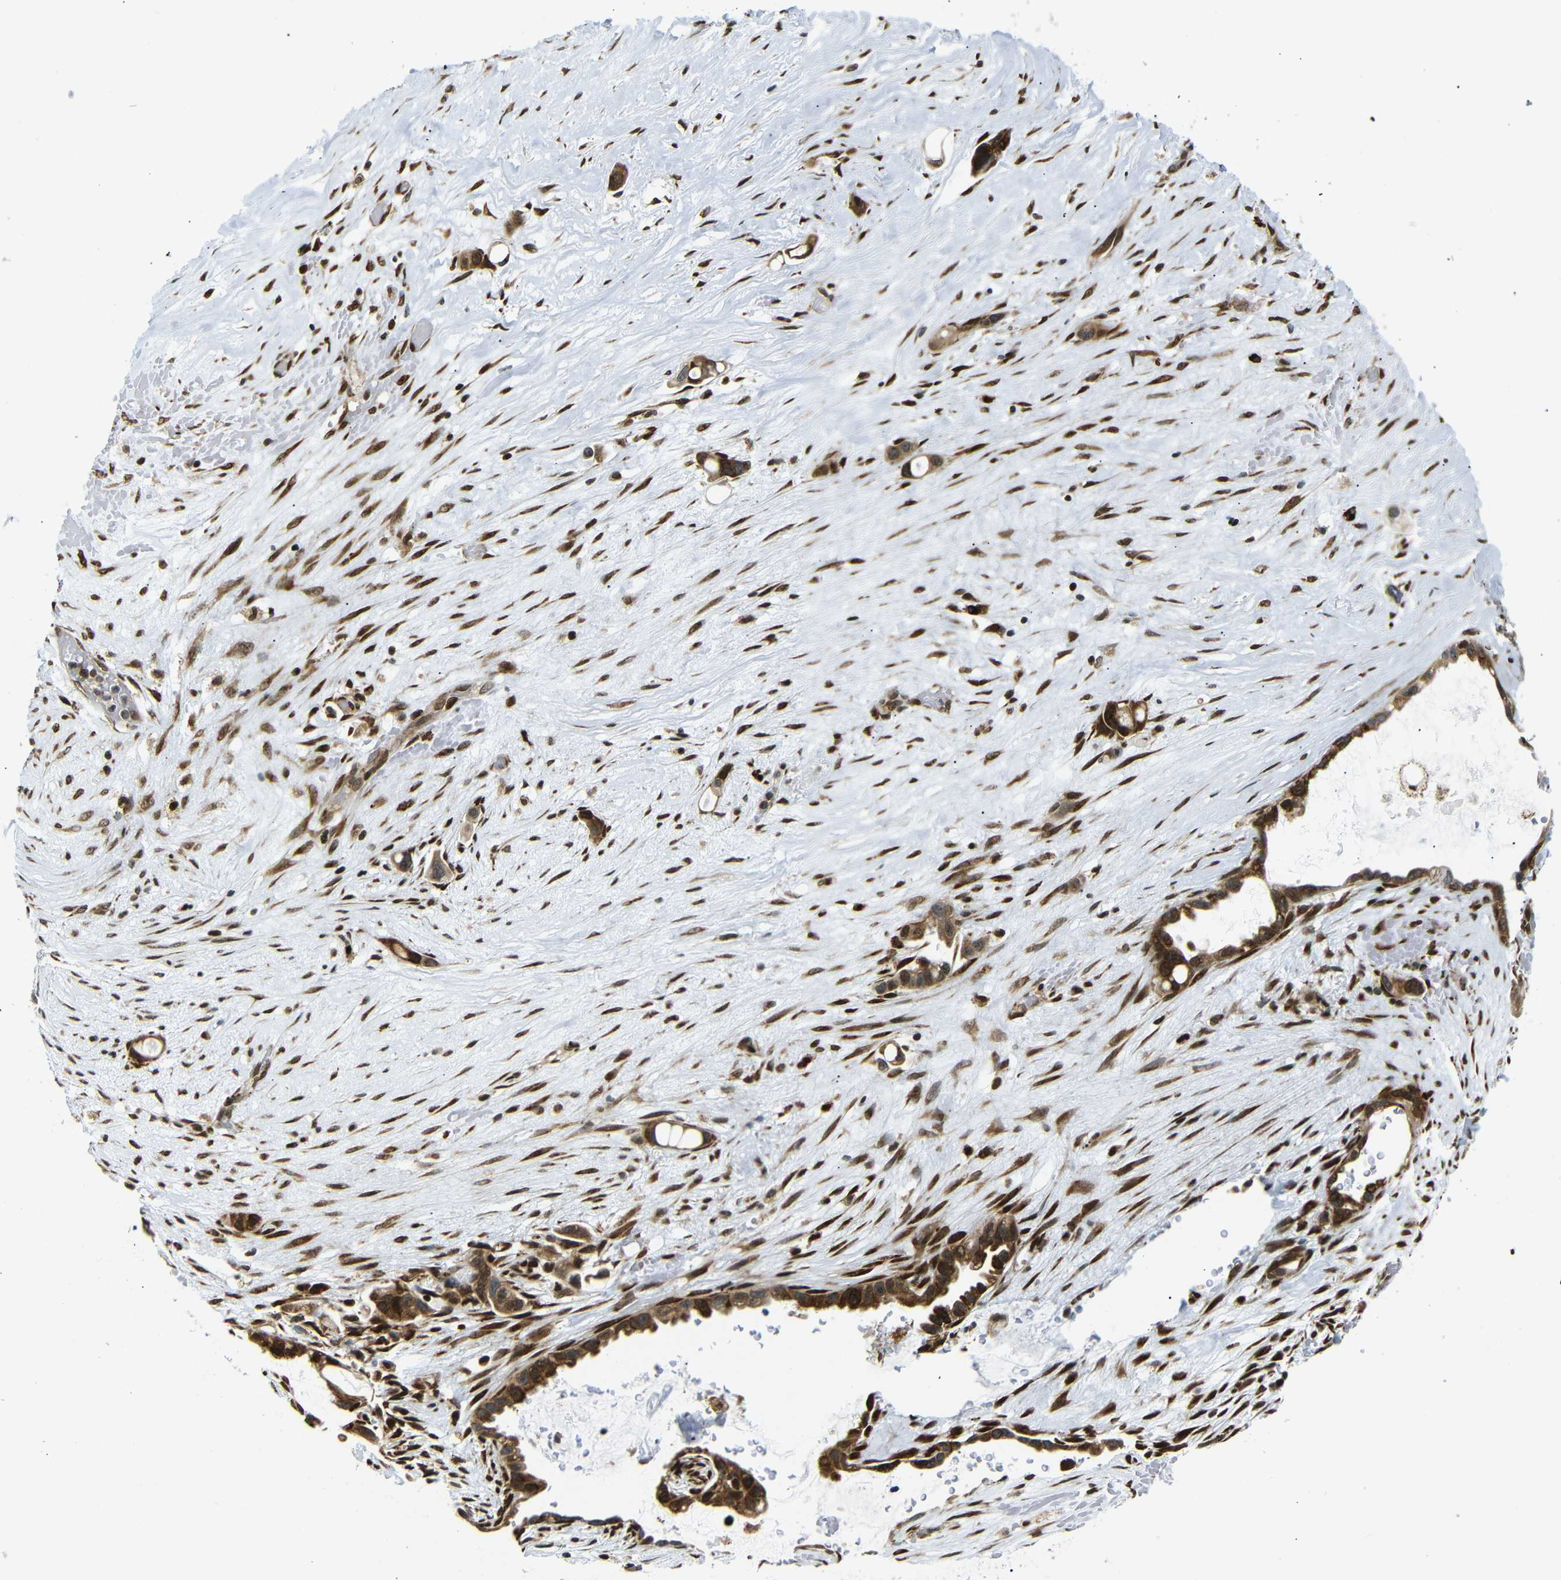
{"staining": {"intensity": "moderate", "quantity": ">75%", "location": "cytoplasmic/membranous"}, "tissue": "liver cancer", "cell_type": "Tumor cells", "image_type": "cancer", "snomed": [{"axis": "morphology", "description": "Cholangiocarcinoma"}, {"axis": "topography", "description": "Liver"}], "caption": "Immunohistochemical staining of human liver cholangiocarcinoma demonstrates medium levels of moderate cytoplasmic/membranous expression in about >75% of tumor cells.", "gene": "SPCS2", "patient": {"sex": "female", "age": 65}}